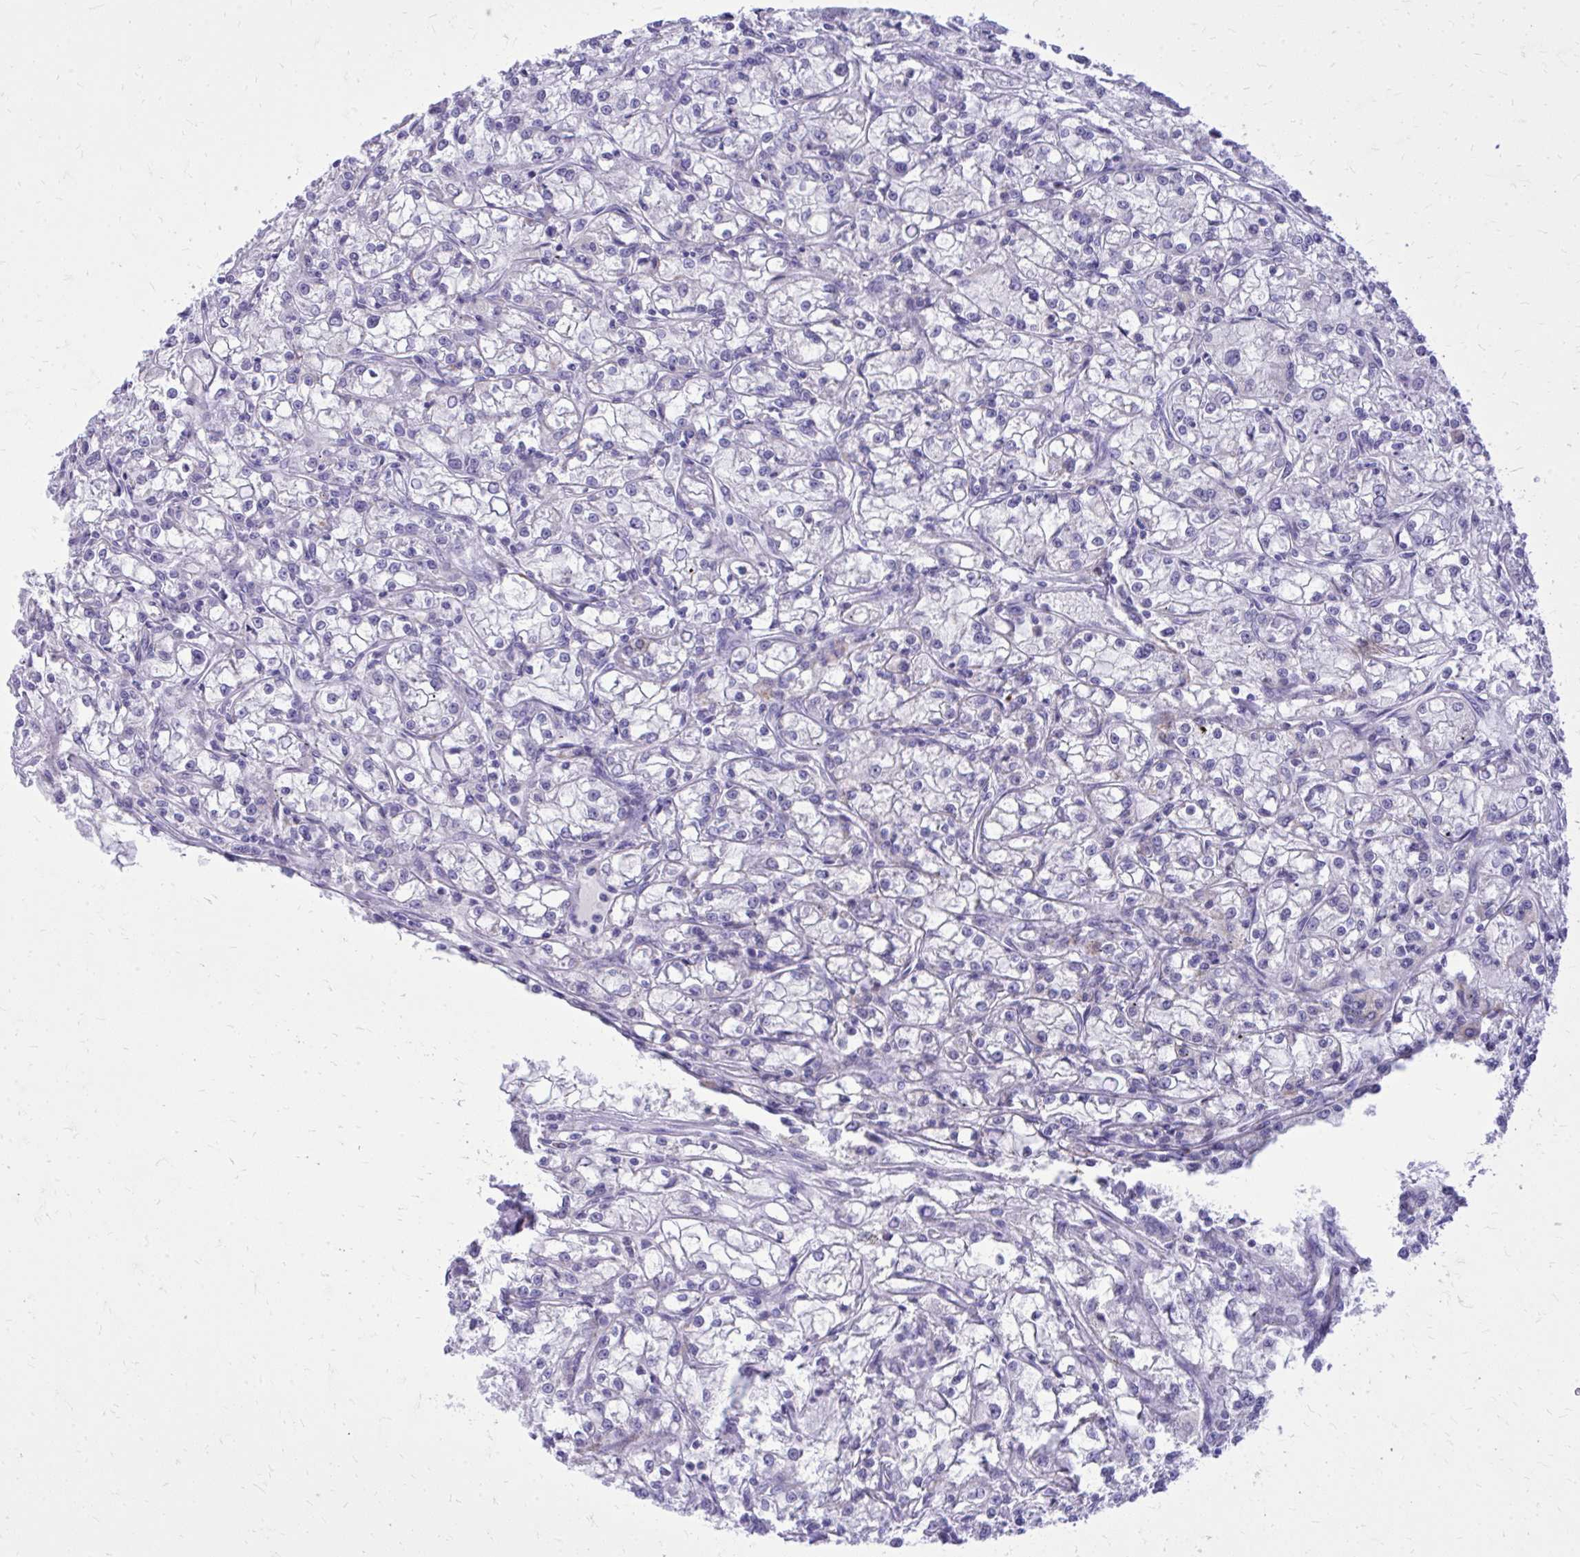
{"staining": {"intensity": "negative", "quantity": "none", "location": "none"}, "tissue": "renal cancer", "cell_type": "Tumor cells", "image_type": "cancer", "snomed": [{"axis": "morphology", "description": "Adenocarcinoma, NOS"}, {"axis": "topography", "description": "Kidney"}], "caption": "A high-resolution micrograph shows immunohistochemistry (IHC) staining of adenocarcinoma (renal), which exhibits no significant positivity in tumor cells.", "gene": "BCL6B", "patient": {"sex": "female", "age": 59}}